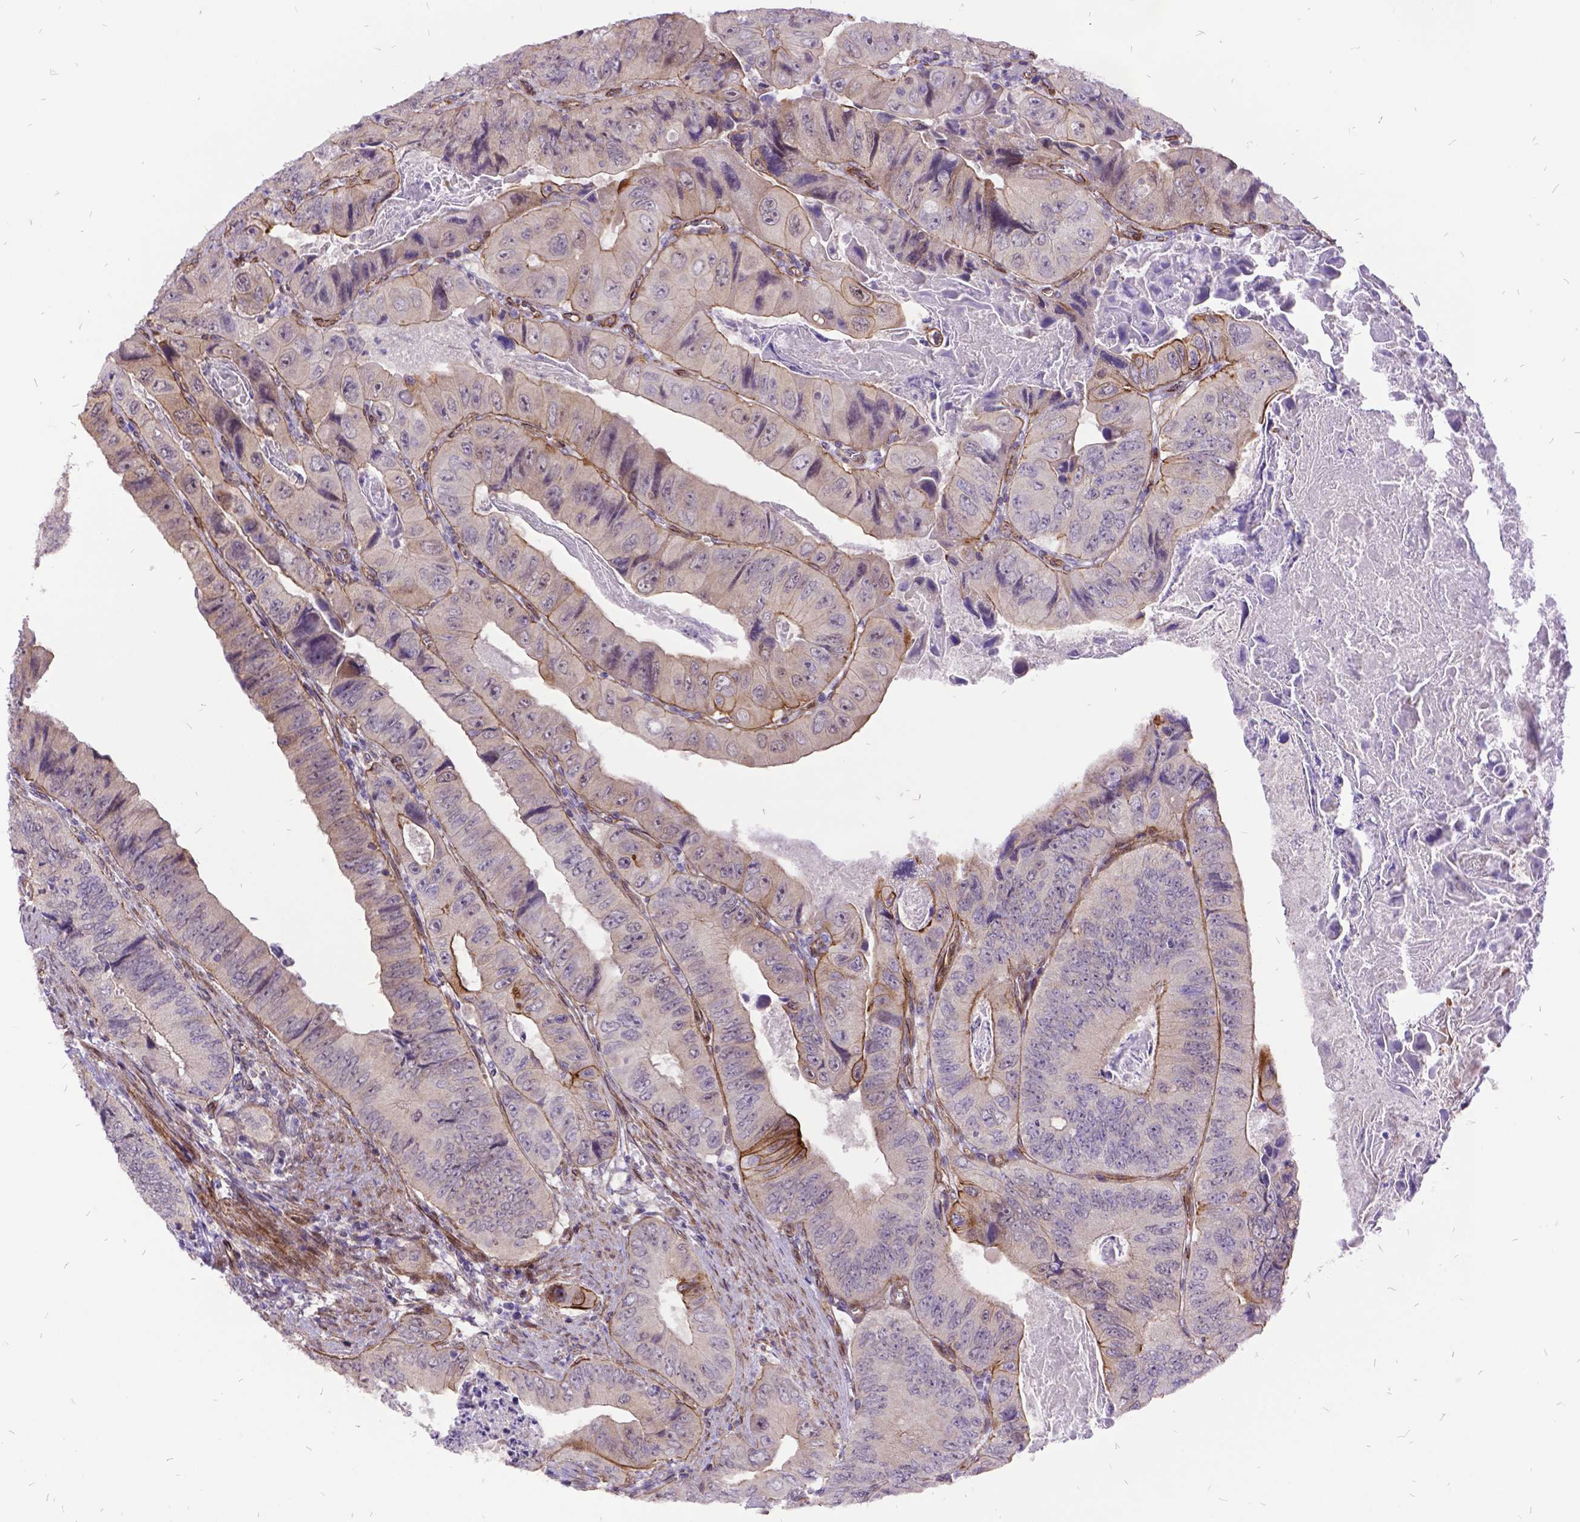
{"staining": {"intensity": "moderate", "quantity": "<25%", "location": "cytoplasmic/membranous"}, "tissue": "colorectal cancer", "cell_type": "Tumor cells", "image_type": "cancer", "snomed": [{"axis": "morphology", "description": "Adenocarcinoma, NOS"}, {"axis": "topography", "description": "Colon"}], "caption": "About <25% of tumor cells in human colorectal cancer show moderate cytoplasmic/membranous protein positivity as visualized by brown immunohistochemical staining.", "gene": "GRB7", "patient": {"sex": "female", "age": 84}}